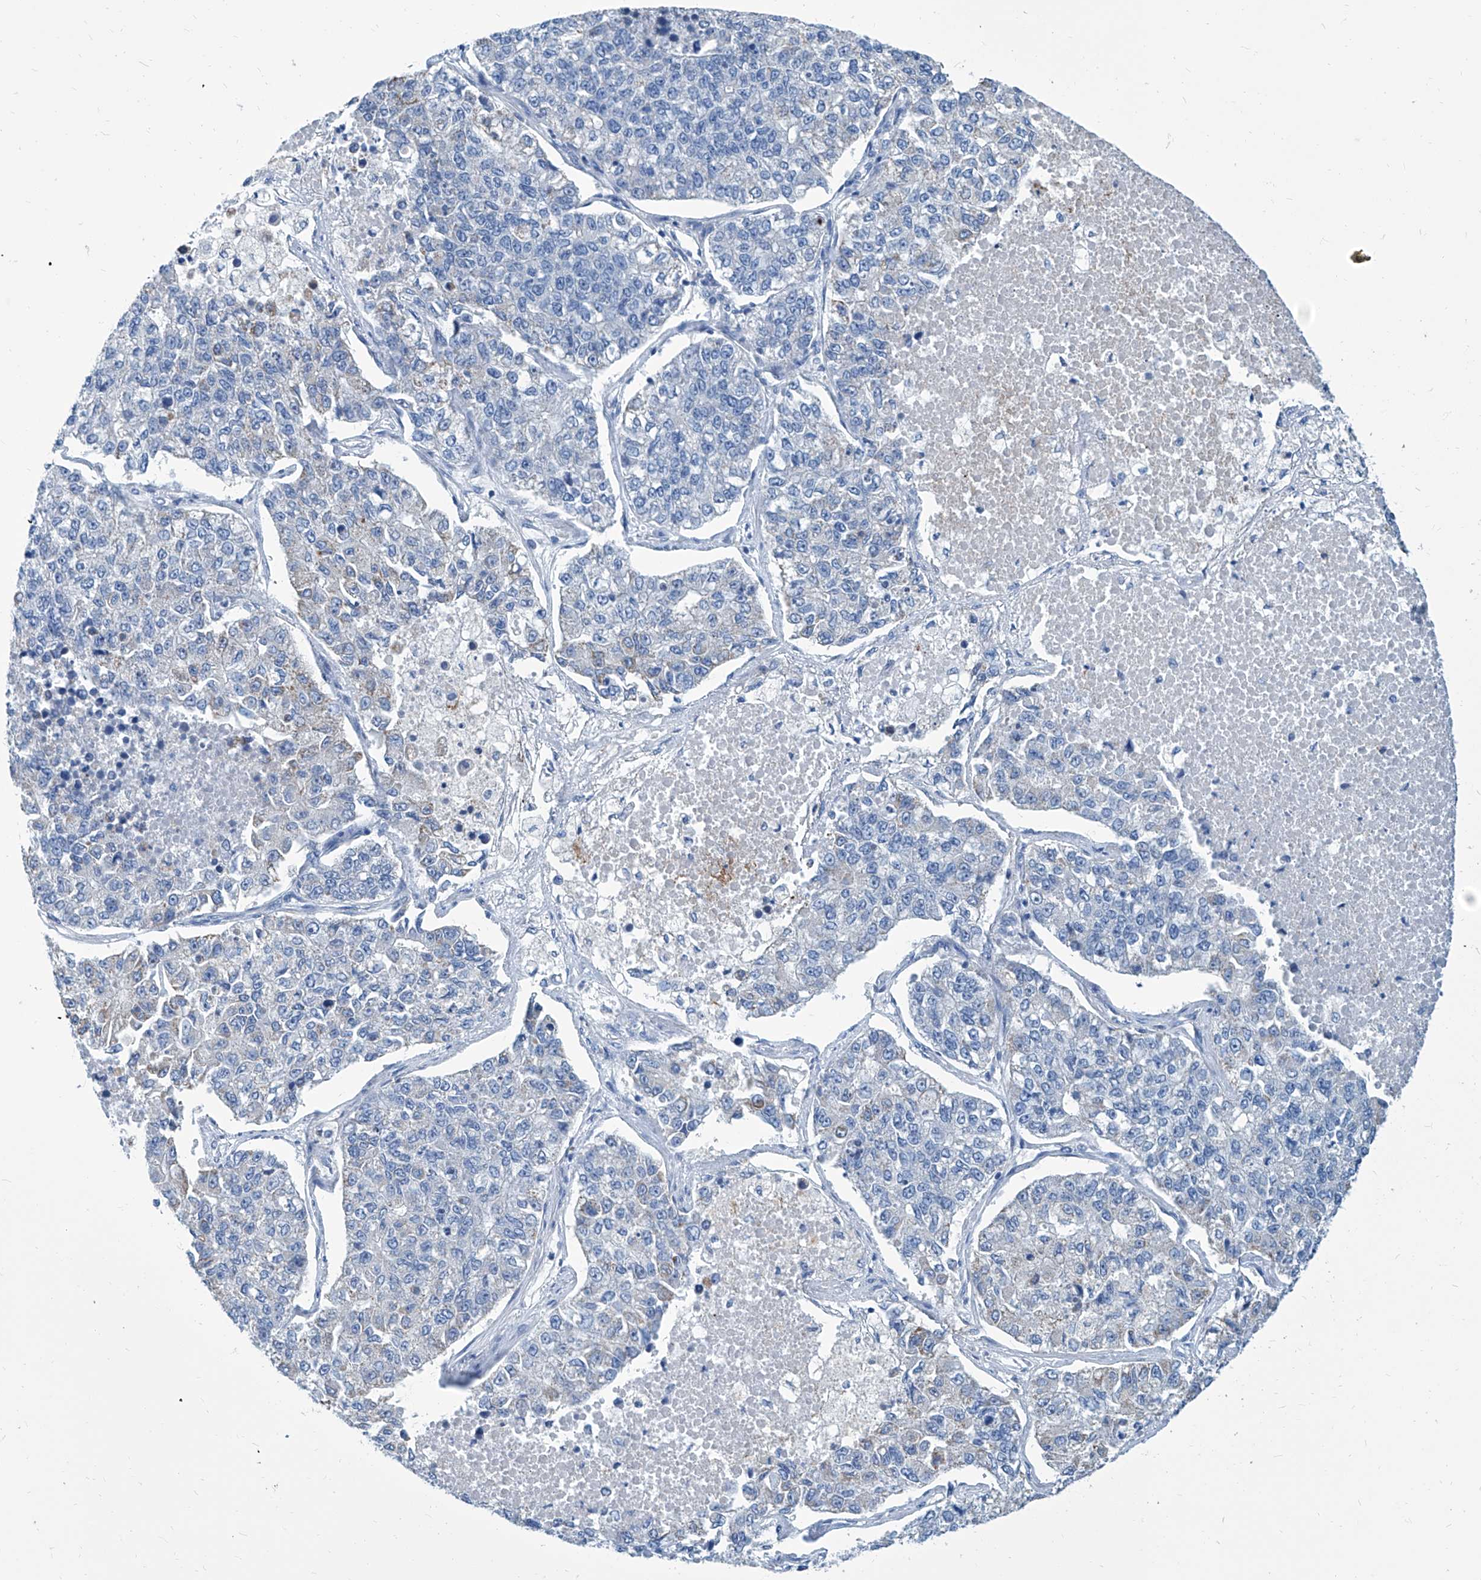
{"staining": {"intensity": "negative", "quantity": "none", "location": "none"}, "tissue": "lung cancer", "cell_type": "Tumor cells", "image_type": "cancer", "snomed": [{"axis": "morphology", "description": "Adenocarcinoma, NOS"}, {"axis": "topography", "description": "Lung"}], "caption": "Immunohistochemistry of lung adenocarcinoma exhibits no positivity in tumor cells. (DAB (3,3'-diaminobenzidine) immunohistochemistry, high magnification).", "gene": "ZNF519", "patient": {"sex": "male", "age": 49}}